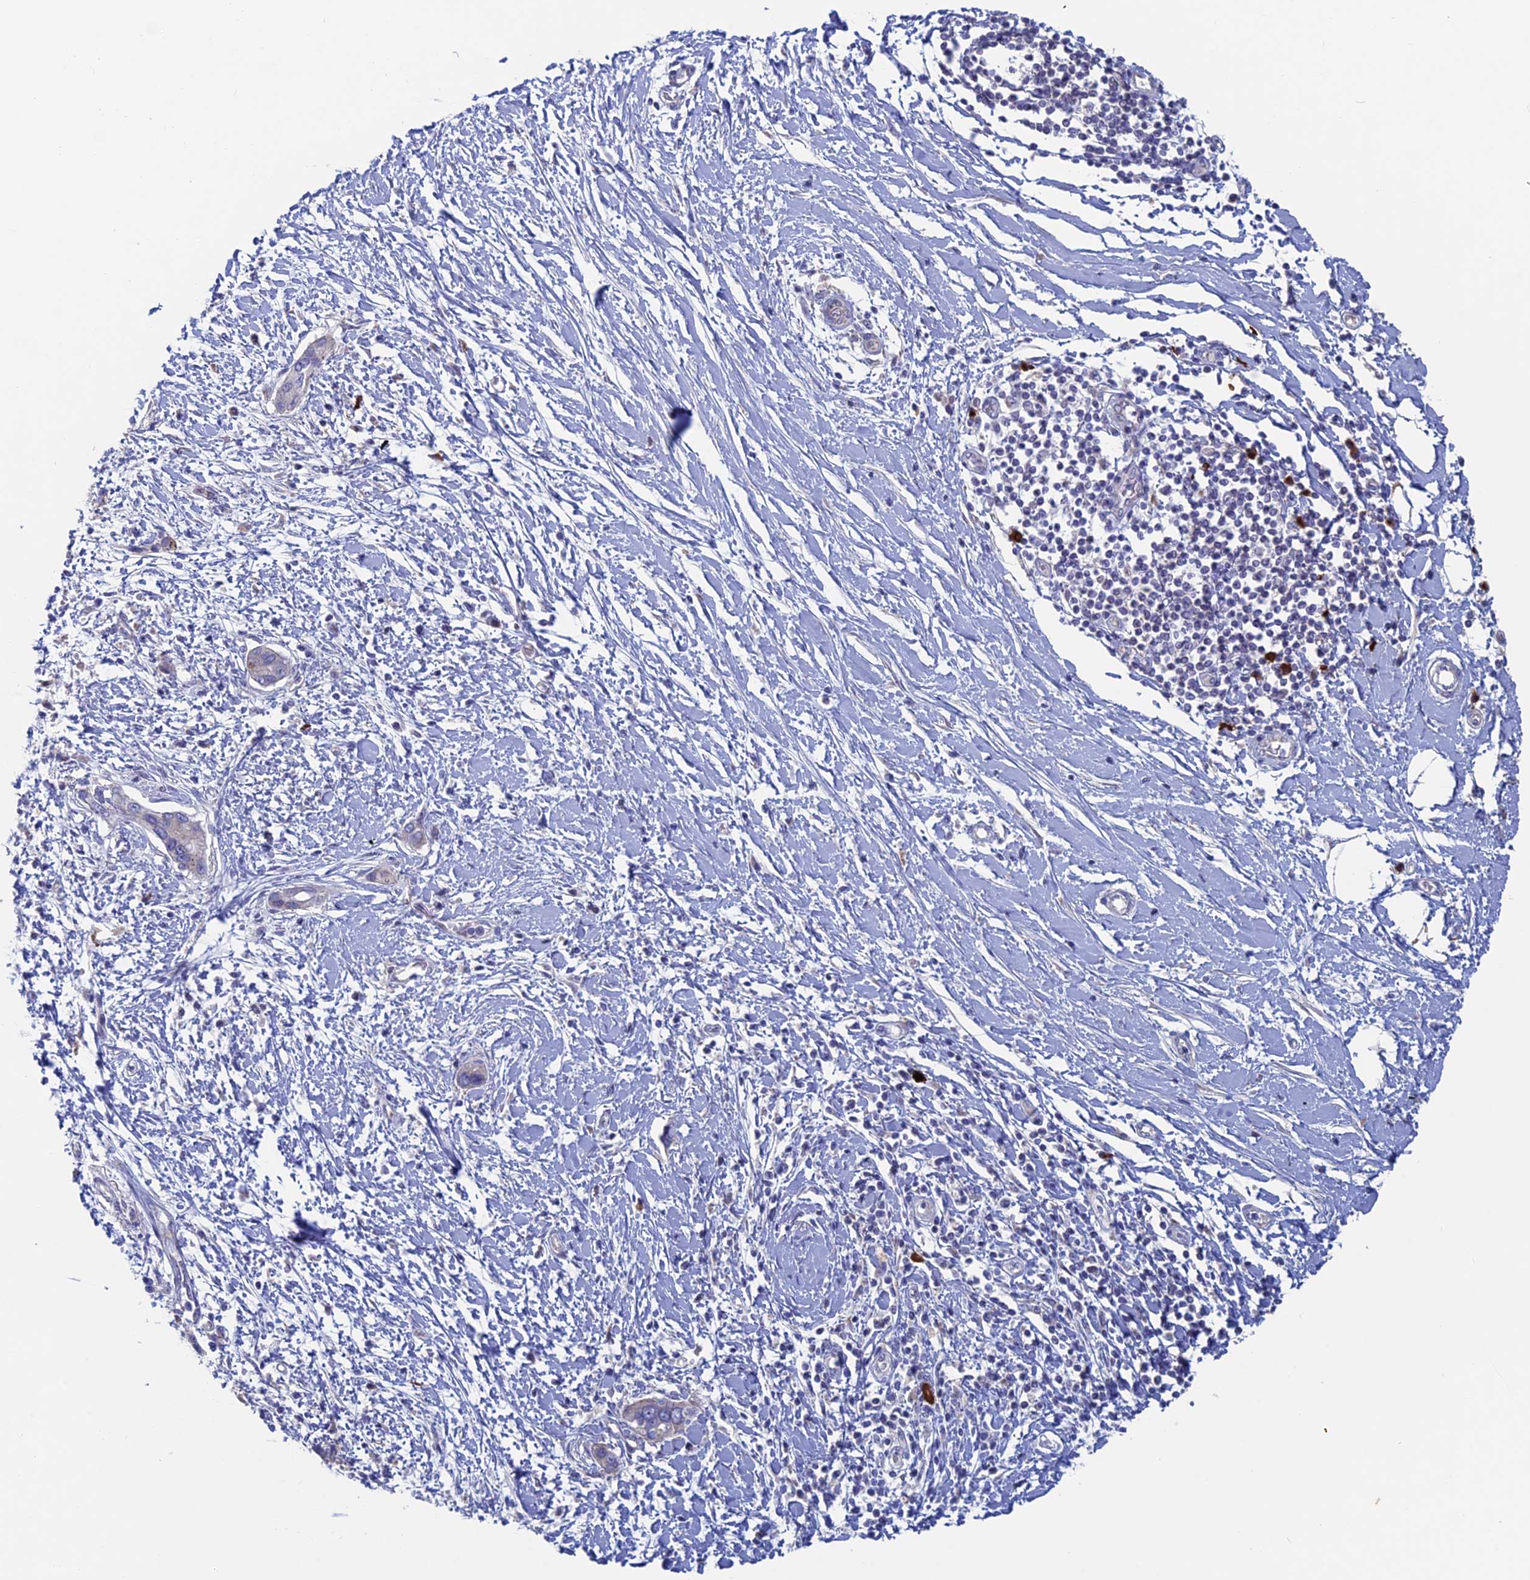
{"staining": {"intensity": "negative", "quantity": "none", "location": "none"}, "tissue": "pancreatic cancer", "cell_type": "Tumor cells", "image_type": "cancer", "snomed": [{"axis": "morphology", "description": "Normal tissue, NOS"}, {"axis": "morphology", "description": "Adenocarcinoma, NOS"}, {"axis": "topography", "description": "Pancreas"}, {"axis": "topography", "description": "Peripheral nerve tissue"}], "caption": "Immunohistochemistry micrograph of adenocarcinoma (pancreatic) stained for a protein (brown), which reveals no staining in tumor cells.", "gene": "NIBAN3", "patient": {"sex": "male", "age": 59}}